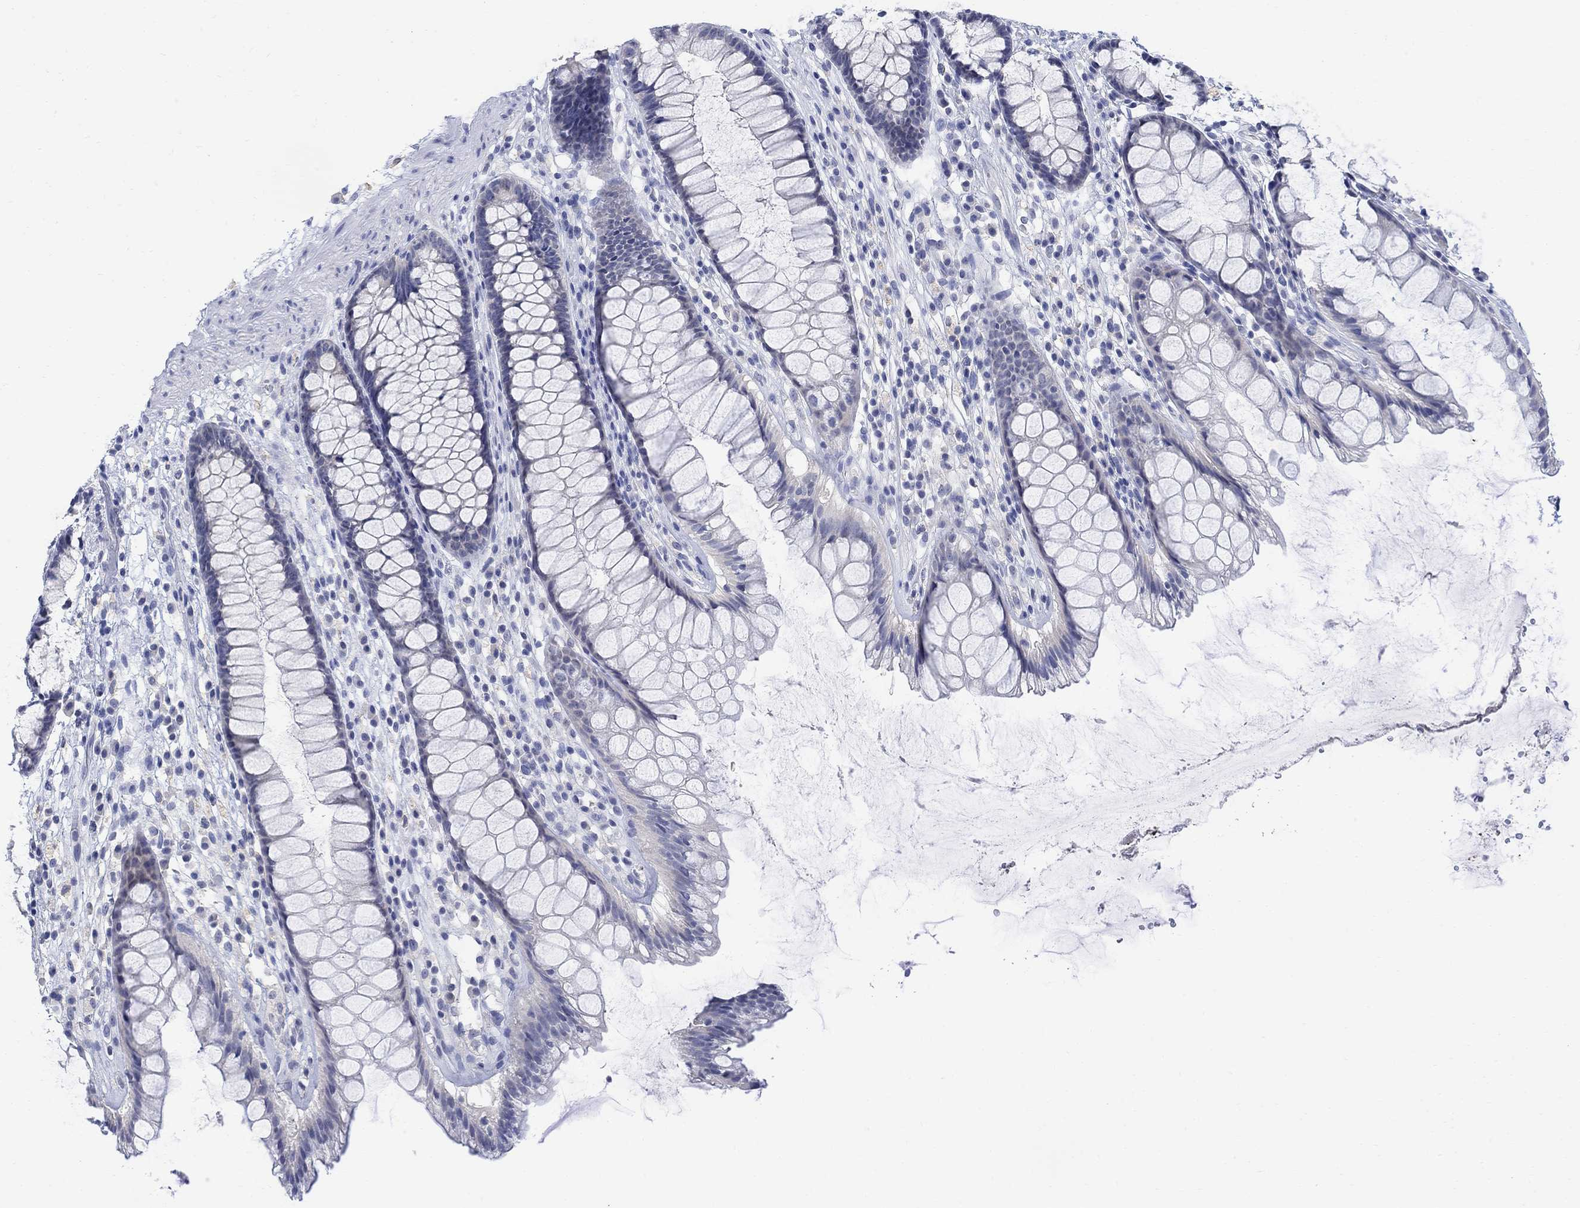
{"staining": {"intensity": "negative", "quantity": "none", "location": "none"}, "tissue": "rectum", "cell_type": "Glandular cells", "image_type": "normal", "snomed": [{"axis": "morphology", "description": "Normal tissue, NOS"}, {"axis": "topography", "description": "Rectum"}], "caption": "Histopathology image shows no protein positivity in glandular cells of unremarkable rectum.", "gene": "FBP2", "patient": {"sex": "male", "age": 72}}